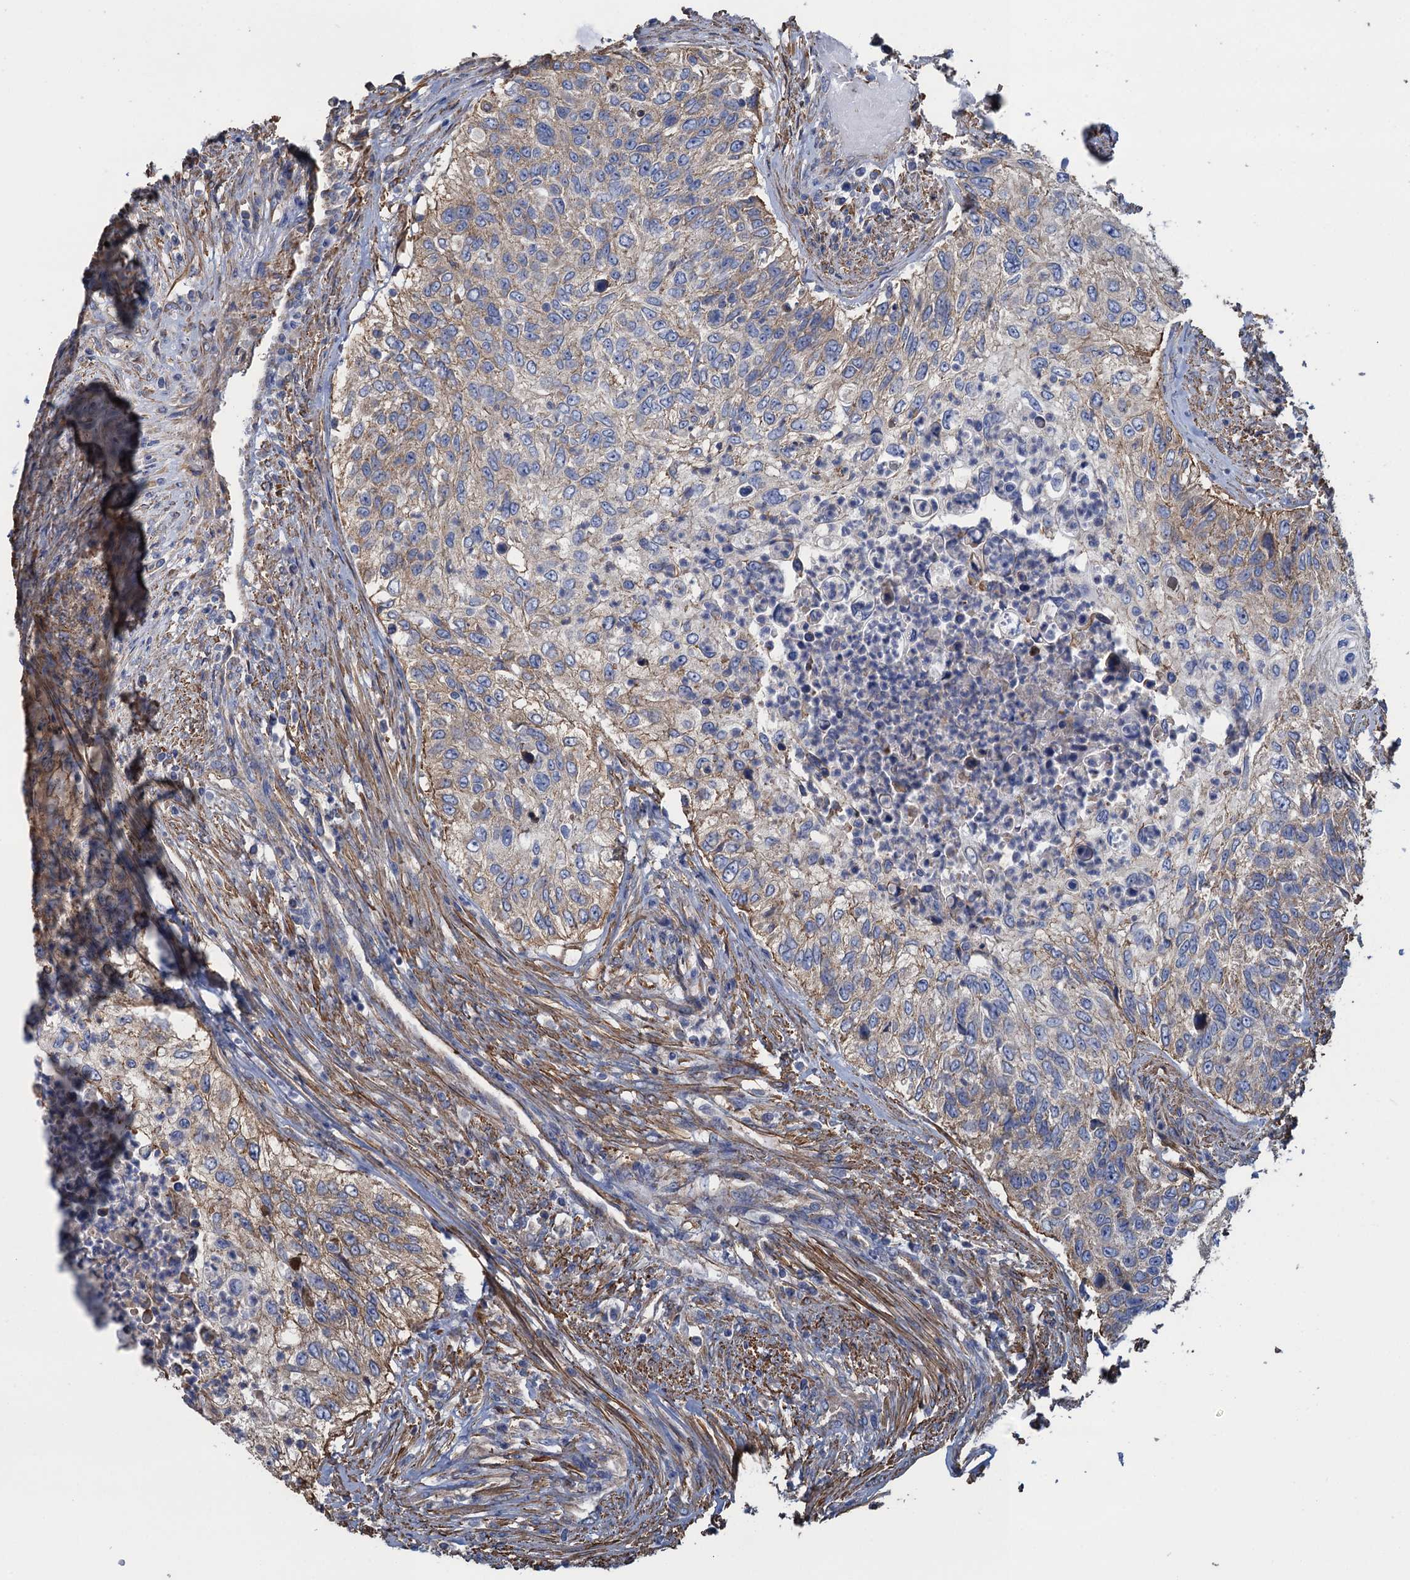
{"staining": {"intensity": "moderate", "quantity": "25%-75%", "location": "cytoplasmic/membranous"}, "tissue": "urothelial cancer", "cell_type": "Tumor cells", "image_type": "cancer", "snomed": [{"axis": "morphology", "description": "Urothelial carcinoma, High grade"}, {"axis": "topography", "description": "Urinary bladder"}], "caption": "High-grade urothelial carcinoma stained with DAB (3,3'-diaminobenzidine) IHC displays medium levels of moderate cytoplasmic/membranous expression in approximately 25%-75% of tumor cells.", "gene": "GCSH", "patient": {"sex": "female", "age": 60}}